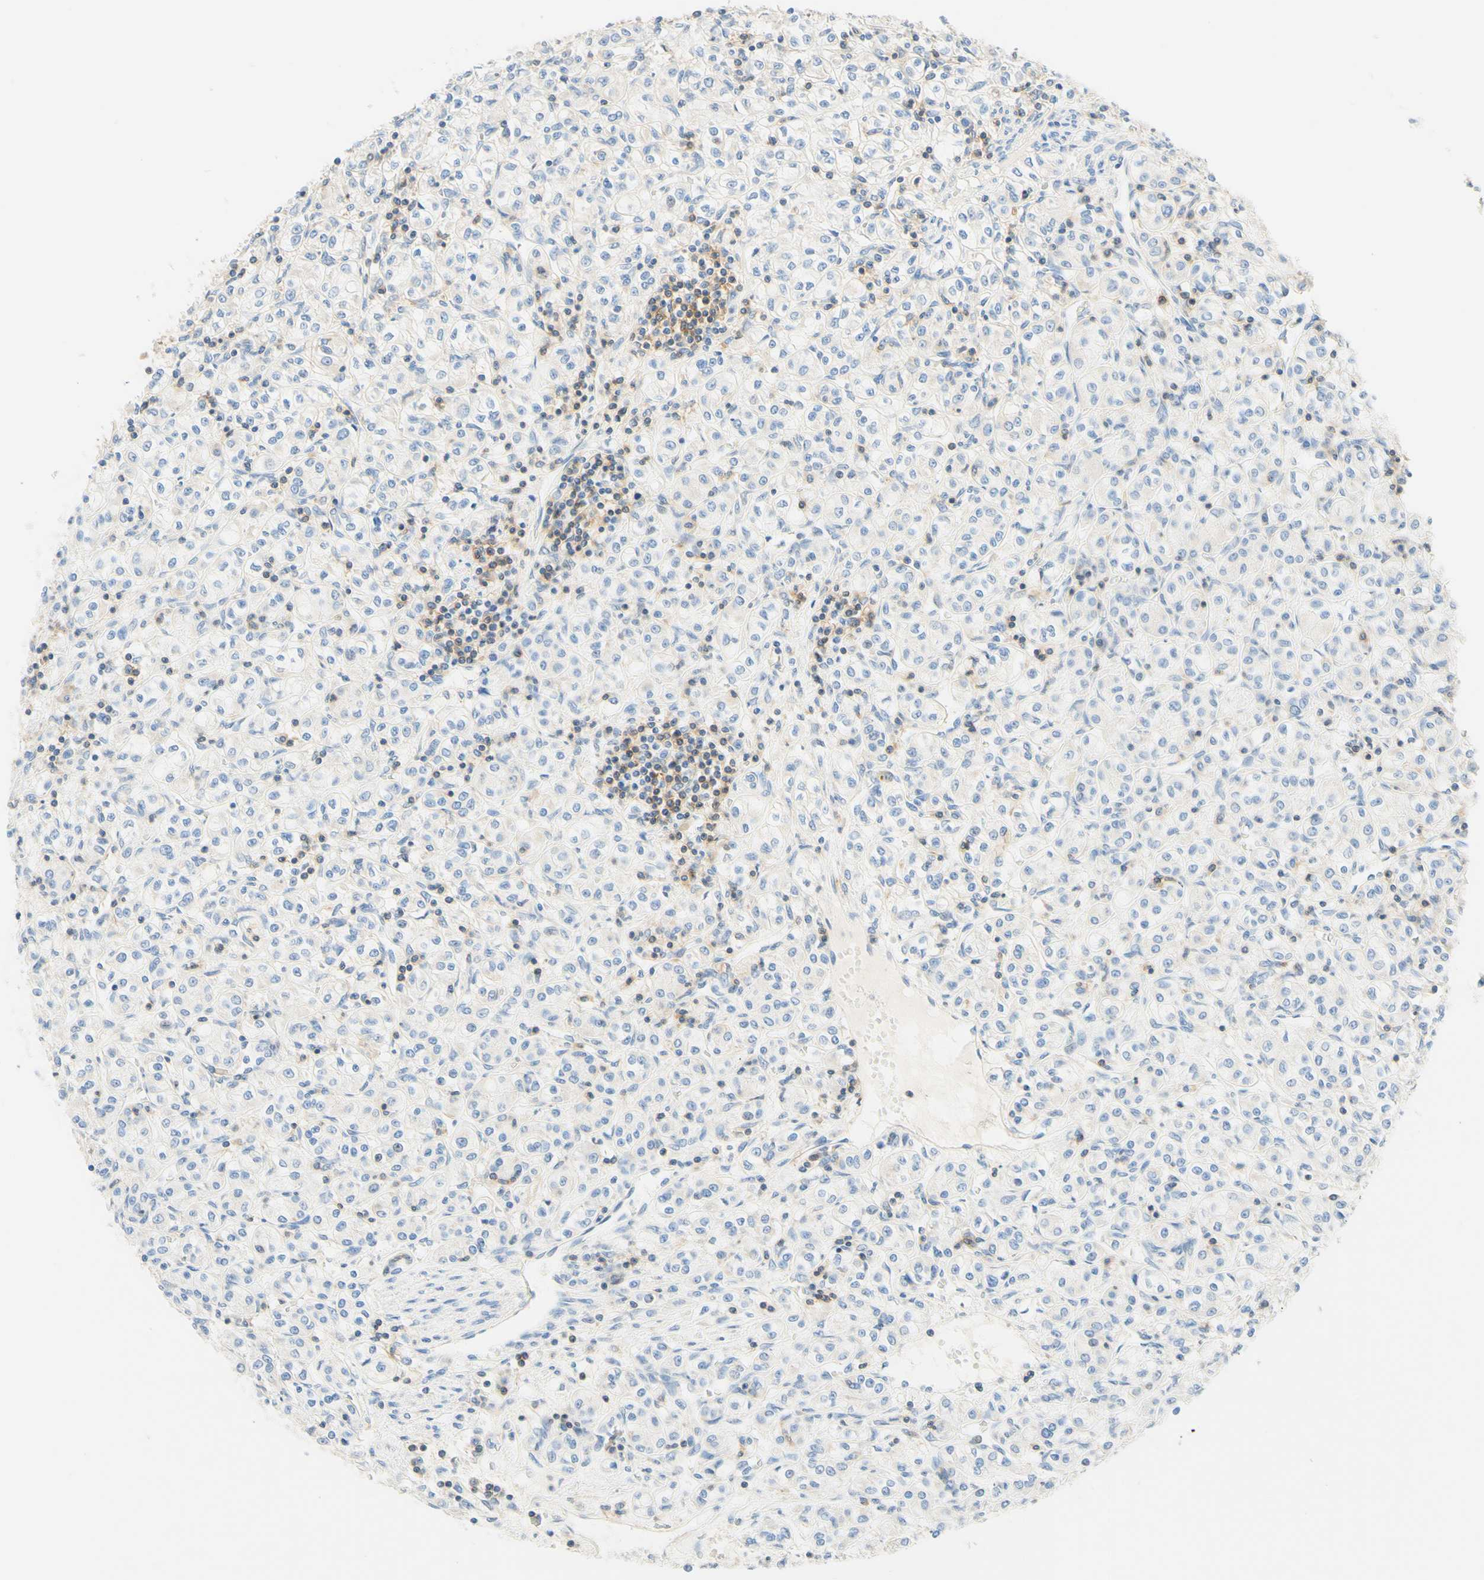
{"staining": {"intensity": "negative", "quantity": "none", "location": "none"}, "tissue": "renal cancer", "cell_type": "Tumor cells", "image_type": "cancer", "snomed": [{"axis": "morphology", "description": "Adenocarcinoma, NOS"}, {"axis": "topography", "description": "Kidney"}], "caption": "Protein analysis of renal cancer (adenocarcinoma) reveals no significant positivity in tumor cells.", "gene": "LAT", "patient": {"sex": "male", "age": 77}}